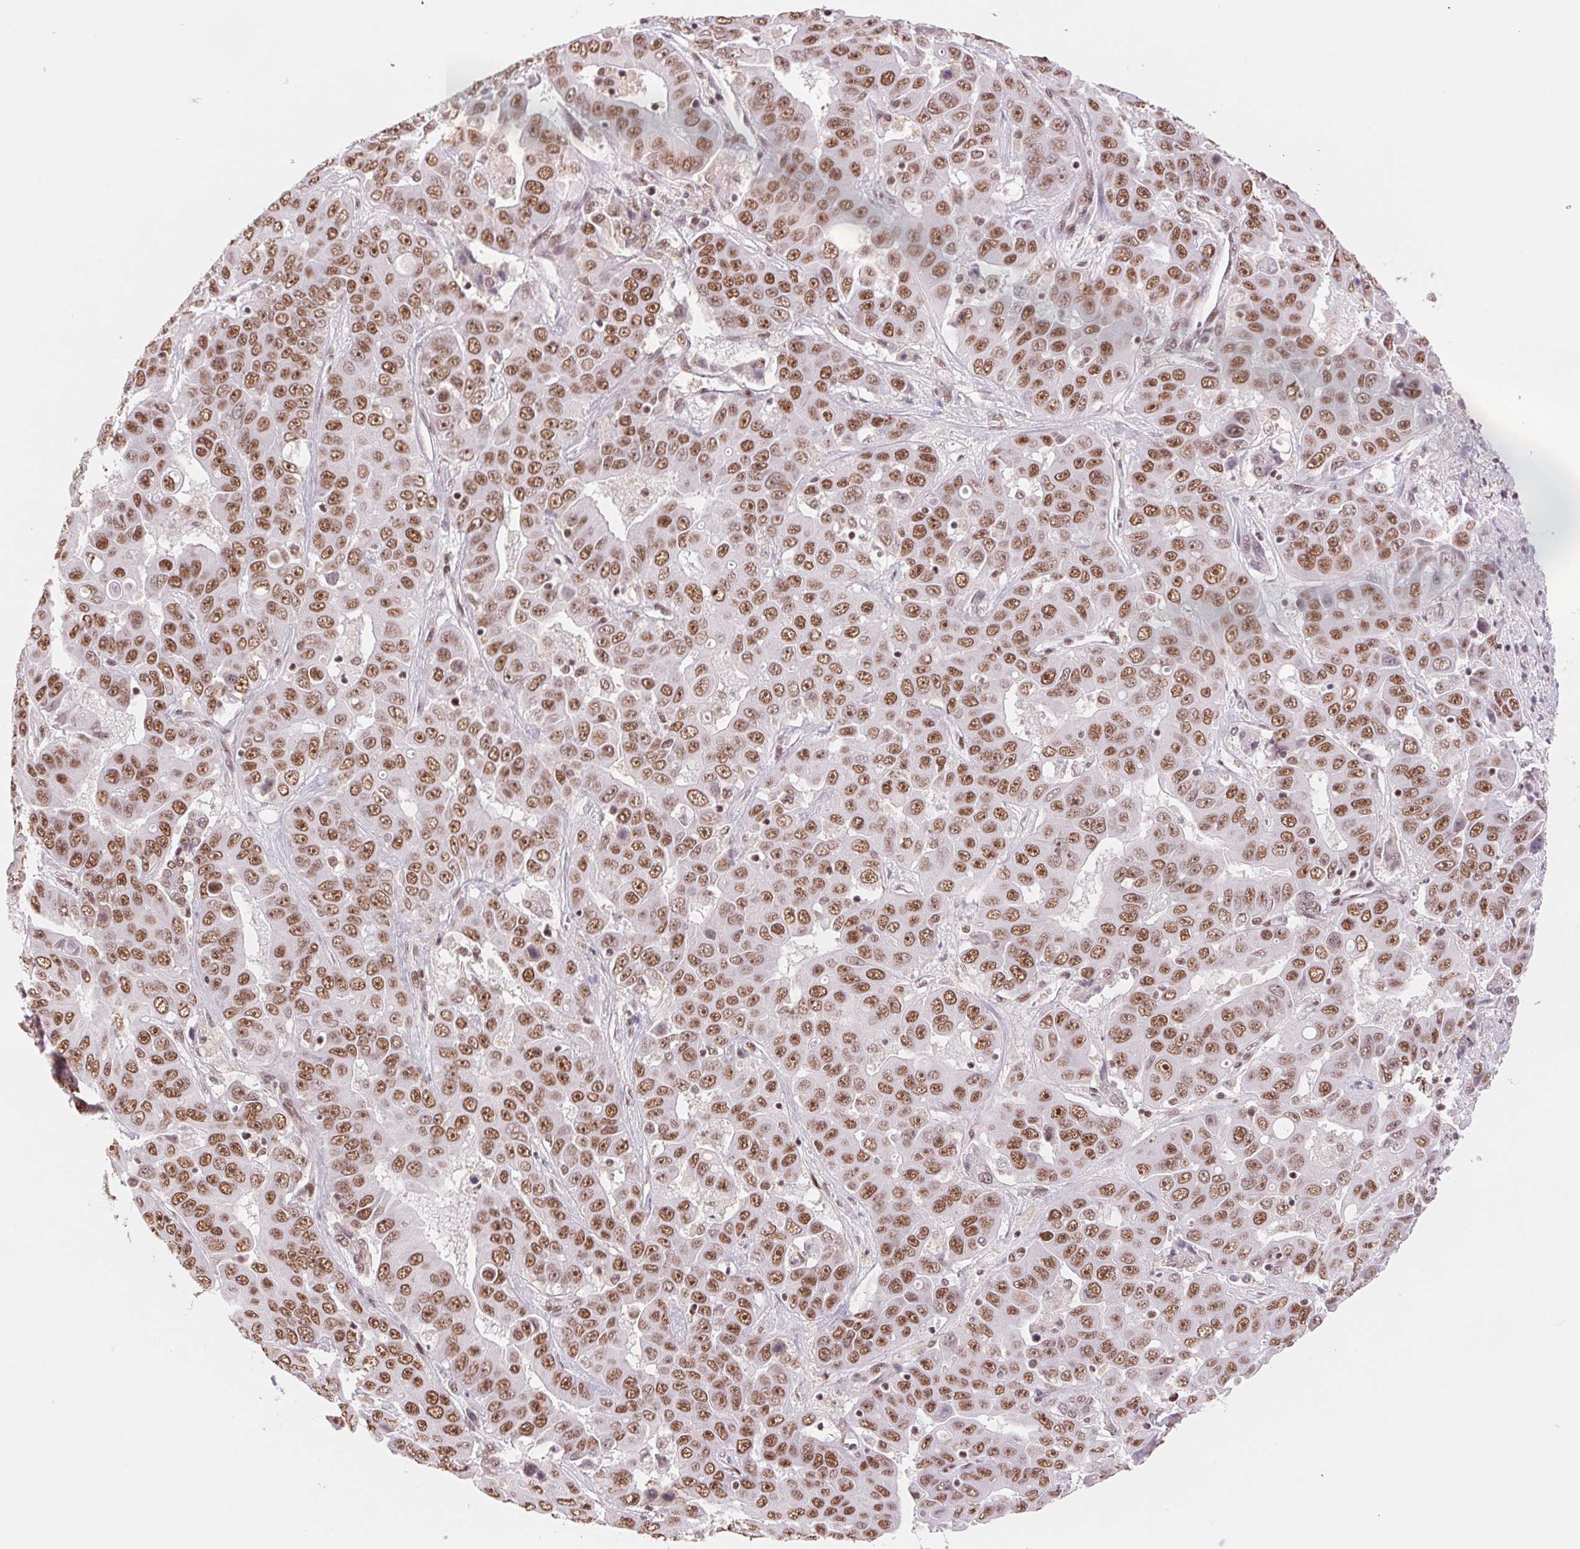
{"staining": {"intensity": "moderate", "quantity": ">75%", "location": "nuclear"}, "tissue": "liver cancer", "cell_type": "Tumor cells", "image_type": "cancer", "snomed": [{"axis": "morphology", "description": "Cholangiocarcinoma"}, {"axis": "topography", "description": "Liver"}], "caption": "This is a photomicrograph of immunohistochemistry staining of cholangiocarcinoma (liver), which shows moderate positivity in the nuclear of tumor cells.", "gene": "SREK1", "patient": {"sex": "female", "age": 52}}